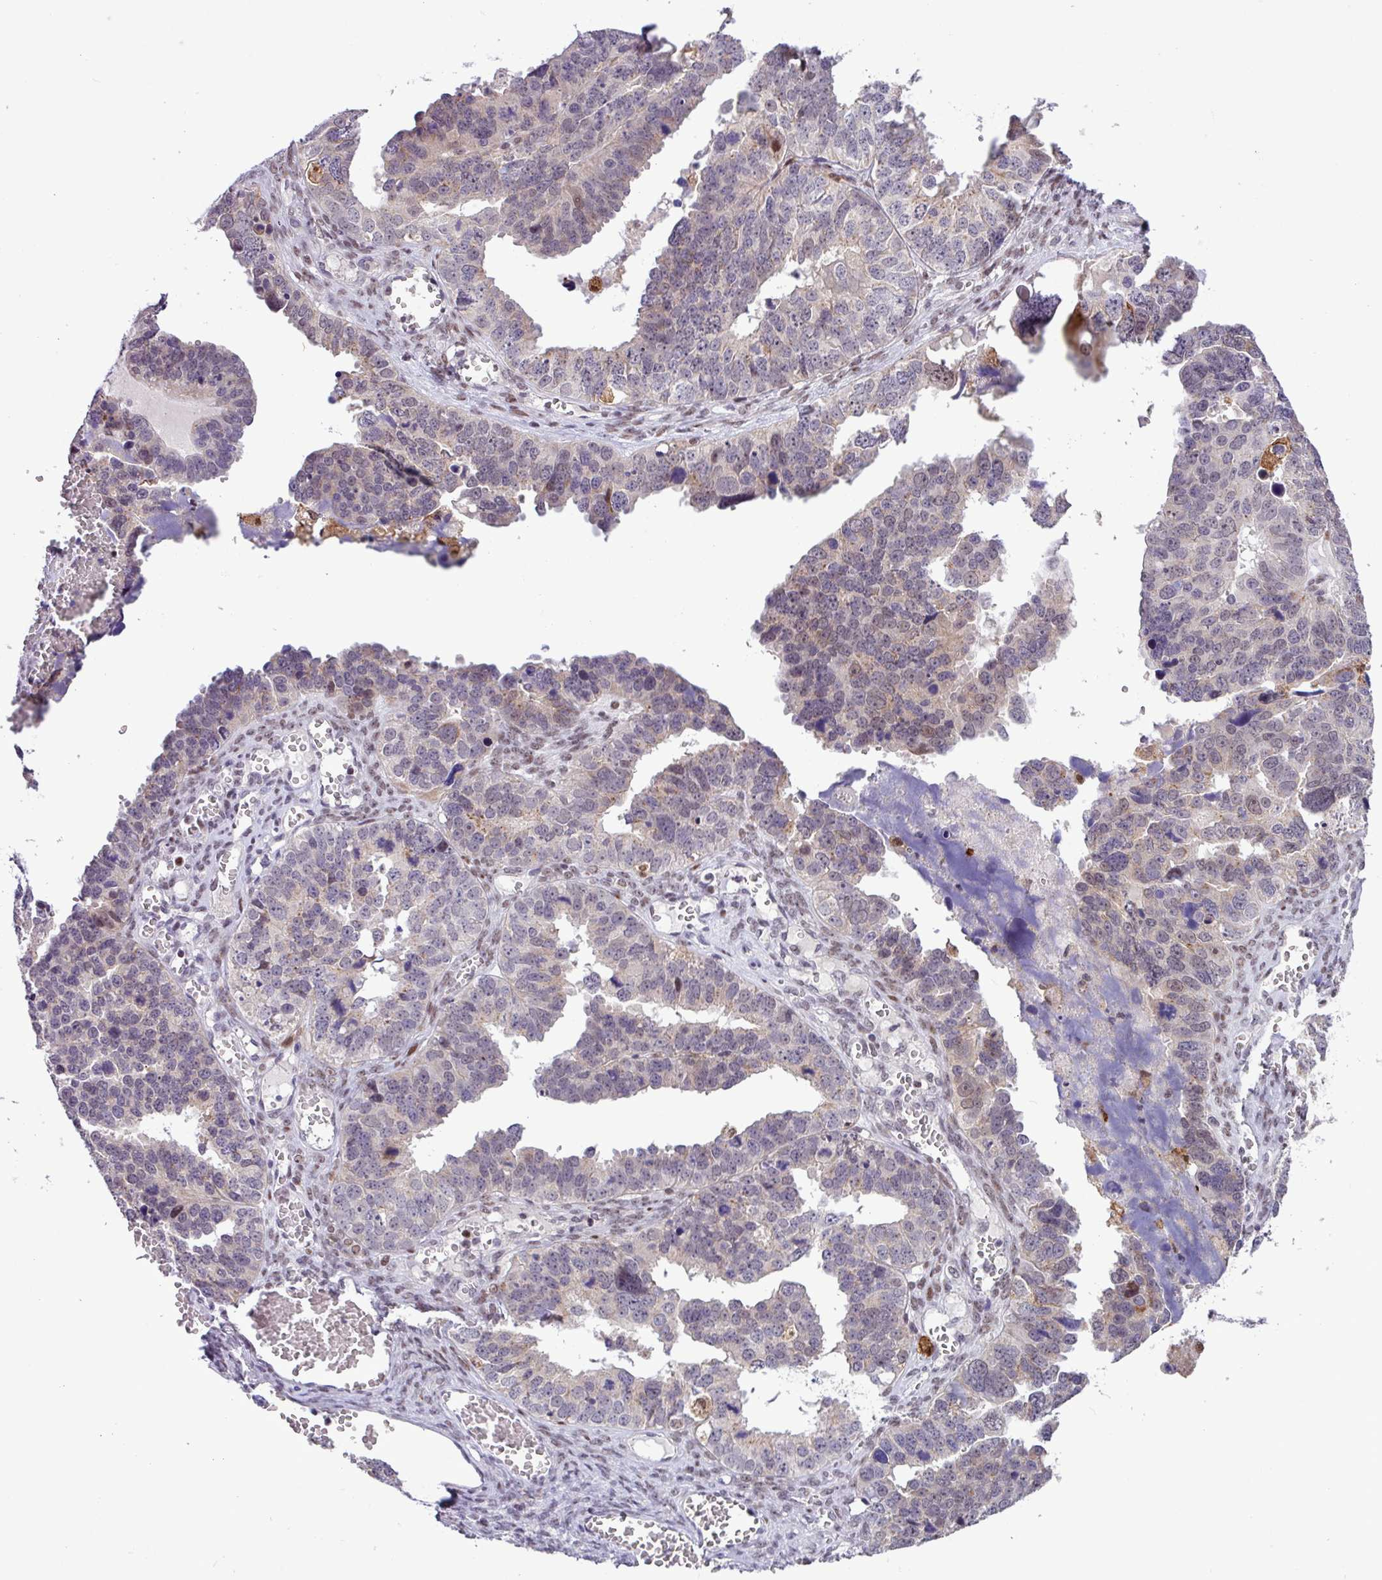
{"staining": {"intensity": "weak", "quantity": "<25%", "location": "cytoplasmic/membranous,nuclear"}, "tissue": "ovarian cancer", "cell_type": "Tumor cells", "image_type": "cancer", "snomed": [{"axis": "morphology", "description": "Cystadenocarcinoma, serous, NOS"}, {"axis": "topography", "description": "Ovary"}], "caption": "Immunohistochemical staining of human ovarian serous cystadenocarcinoma reveals no significant positivity in tumor cells. Nuclei are stained in blue.", "gene": "BRD3", "patient": {"sex": "female", "age": 76}}